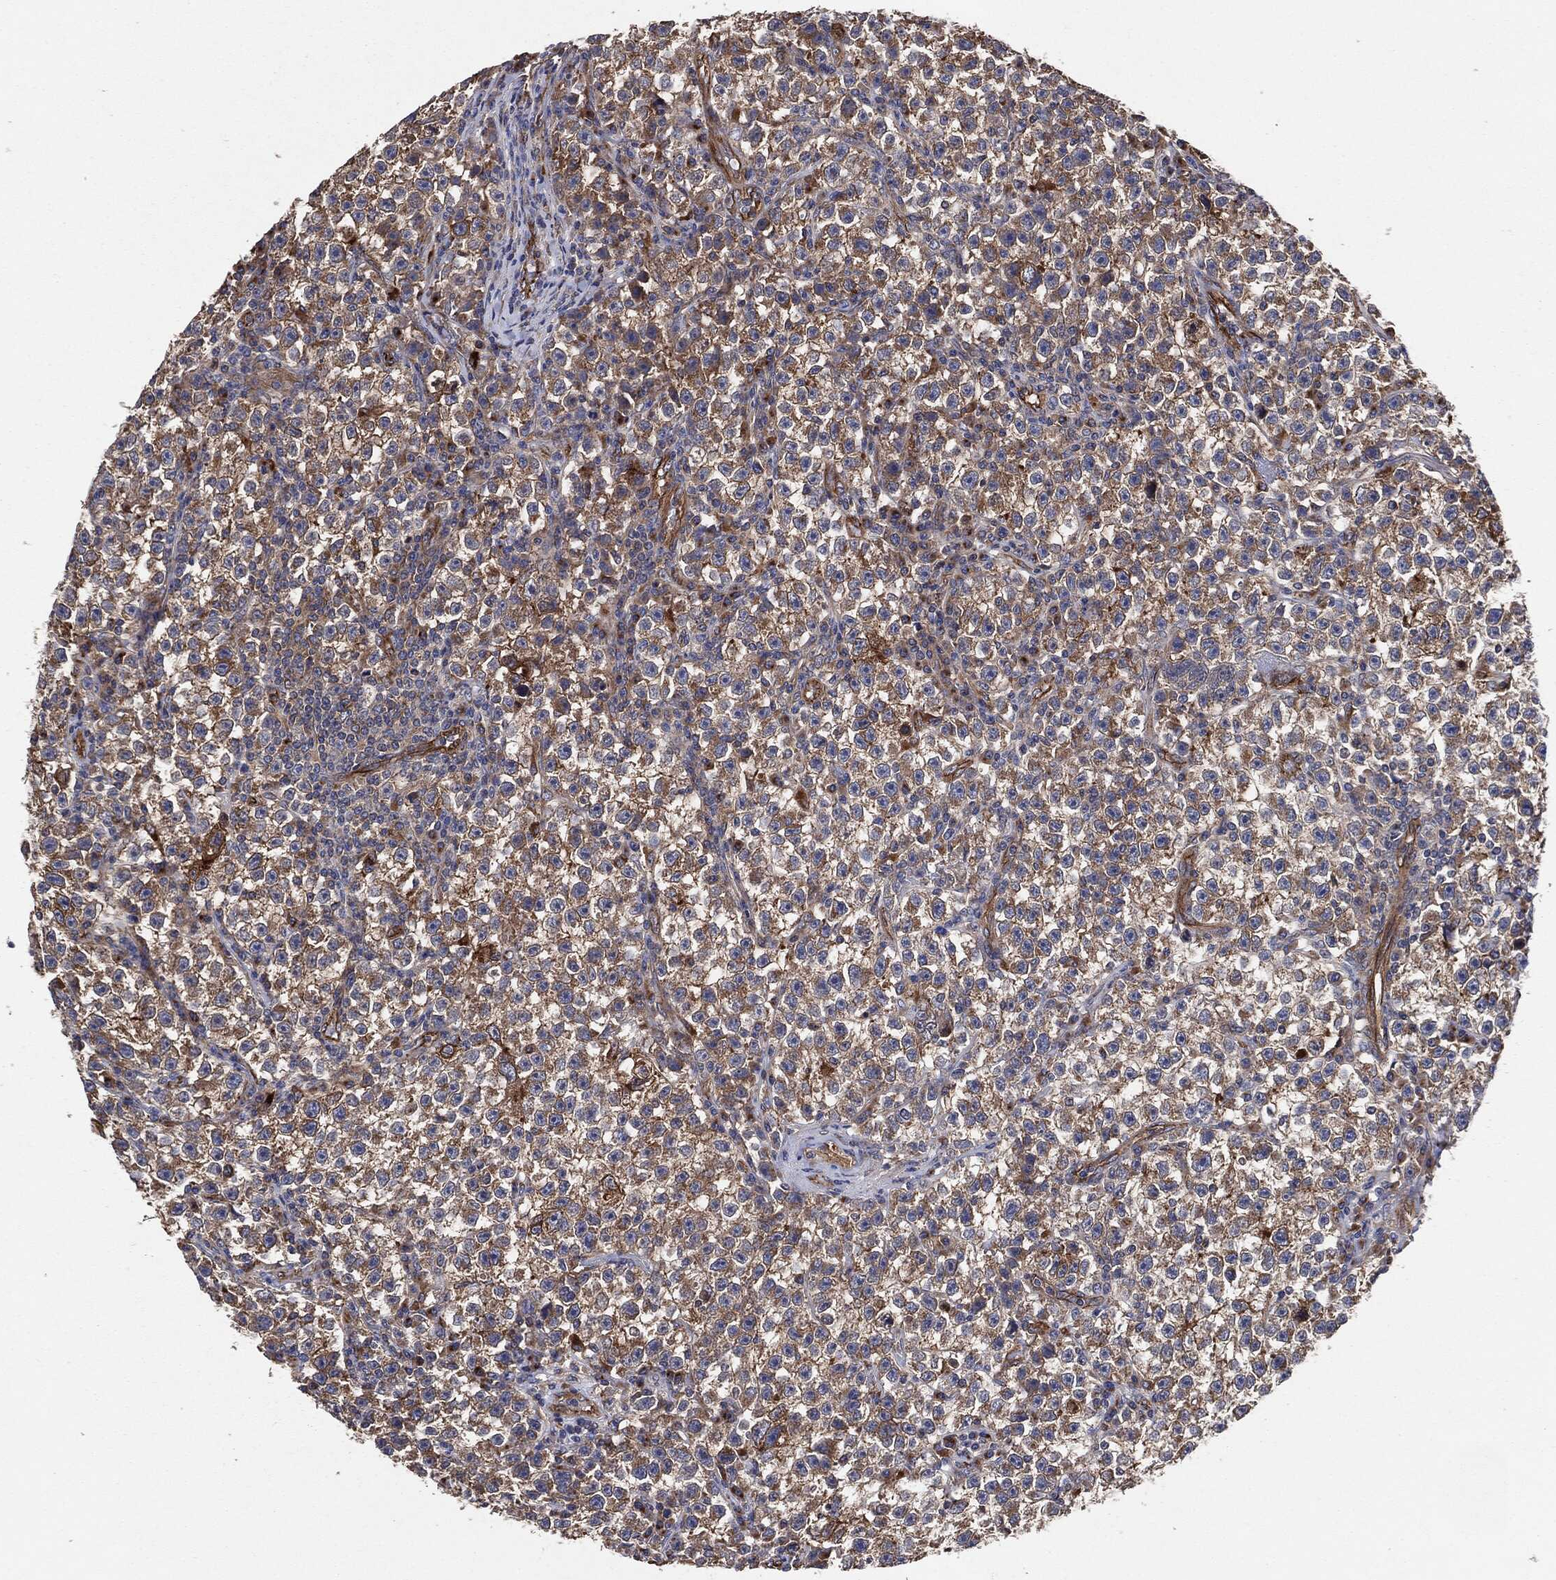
{"staining": {"intensity": "moderate", "quantity": "25%-75%", "location": "cytoplasmic/membranous"}, "tissue": "testis cancer", "cell_type": "Tumor cells", "image_type": "cancer", "snomed": [{"axis": "morphology", "description": "Seminoma, NOS"}, {"axis": "topography", "description": "Testis"}], "caption": "A micrograph of testis seminoma stained for a protein shows moderate cytoplasmic/membranous brown staining in tumor cells.", "gene": "CTNNA1", "patient": {"sex": "male", "age": 22}}